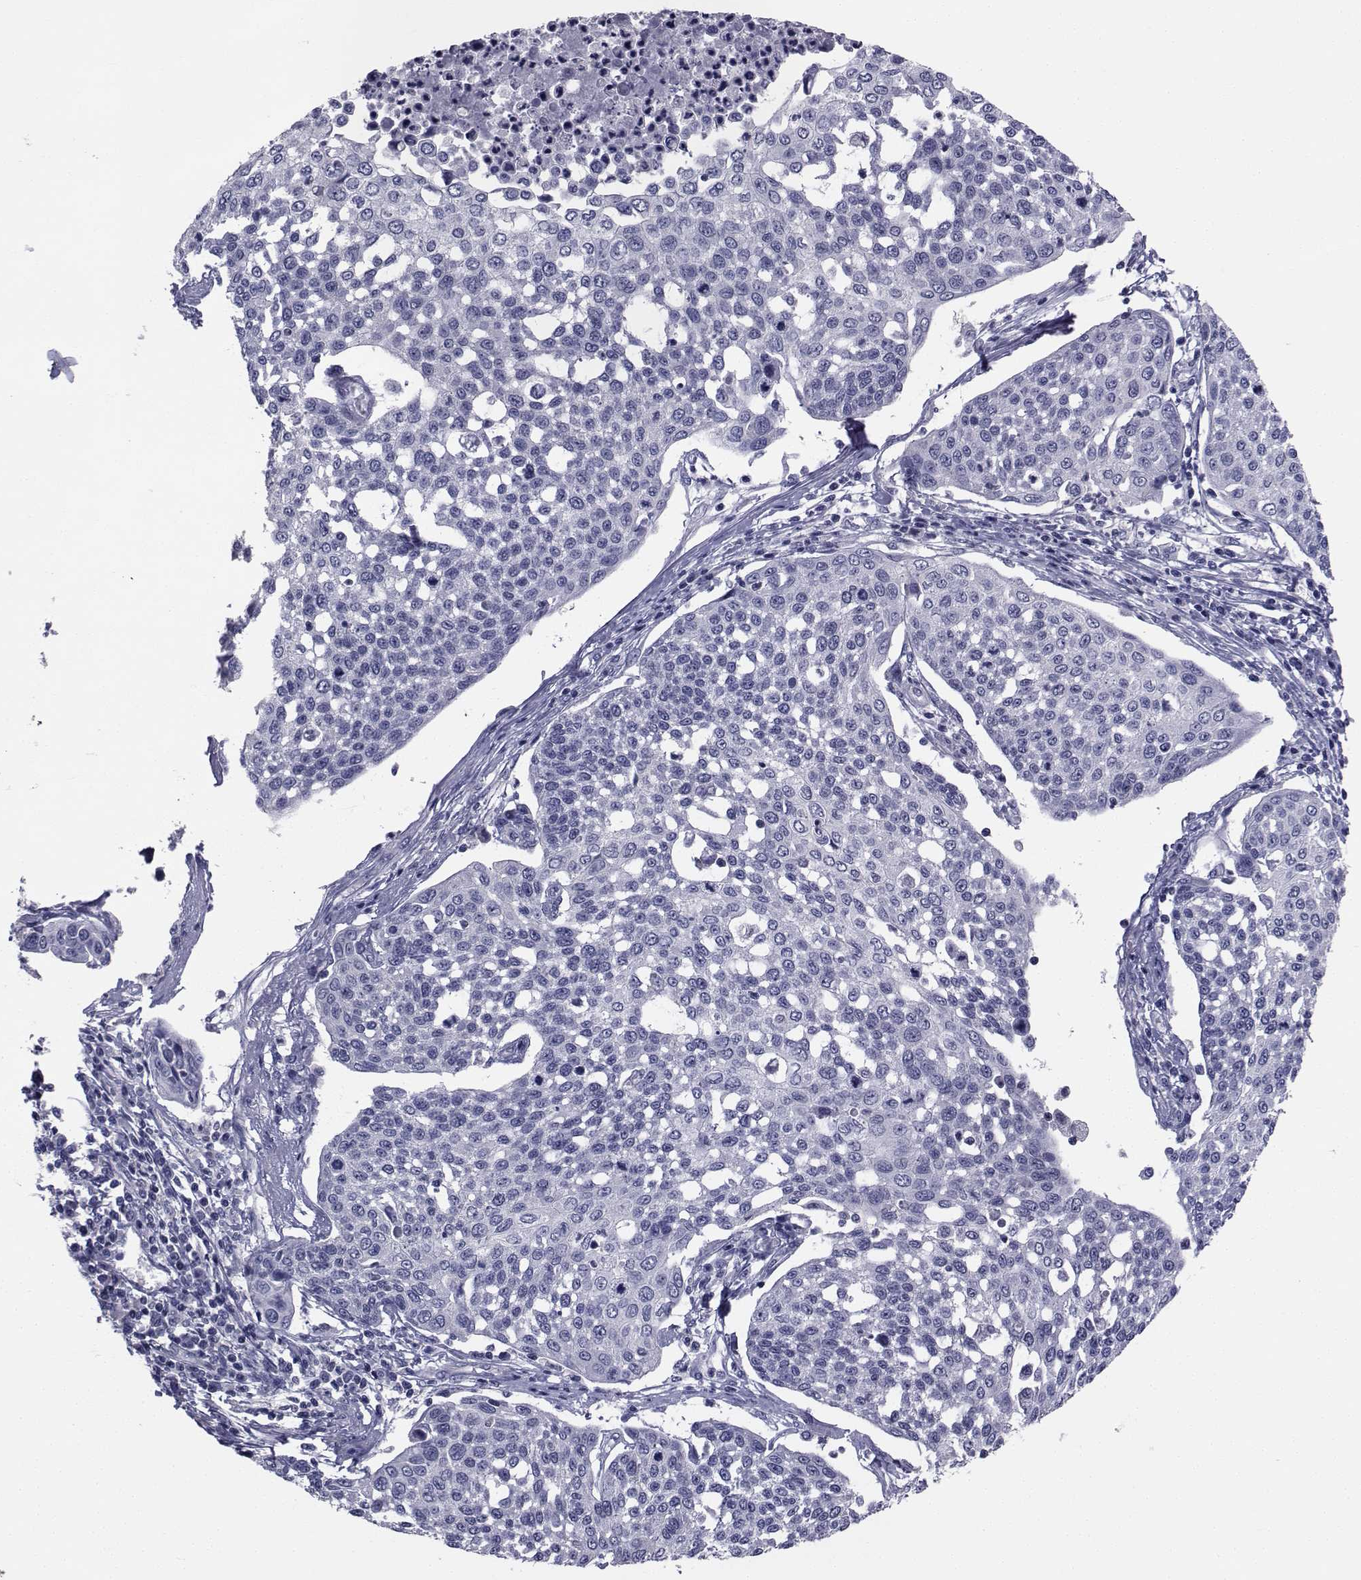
{"staining": {"intensity": "negative", "quantity": "none", "location": "none"}, "tissue": "cervical cancer", "cell_type": "Tumor cells", "image_type": "cancer", "snomed": [{"axis": "morphology", "description": "Squamous cell carcinoma, NOS"}, {"axis": "topography", "description": "Cervix"}], "caption": "This histopathology image is of cervical cancer (squamous cell carcinoma) stained with IHC to label a protein in brown with the nuclei are counter-stained blue. There is no staining in tumor cells. (Brightfield microscopy of DAB IHC at high magnification).", "gene": "CHRNA1", "patient": {"sex": "female", "age": 34}}